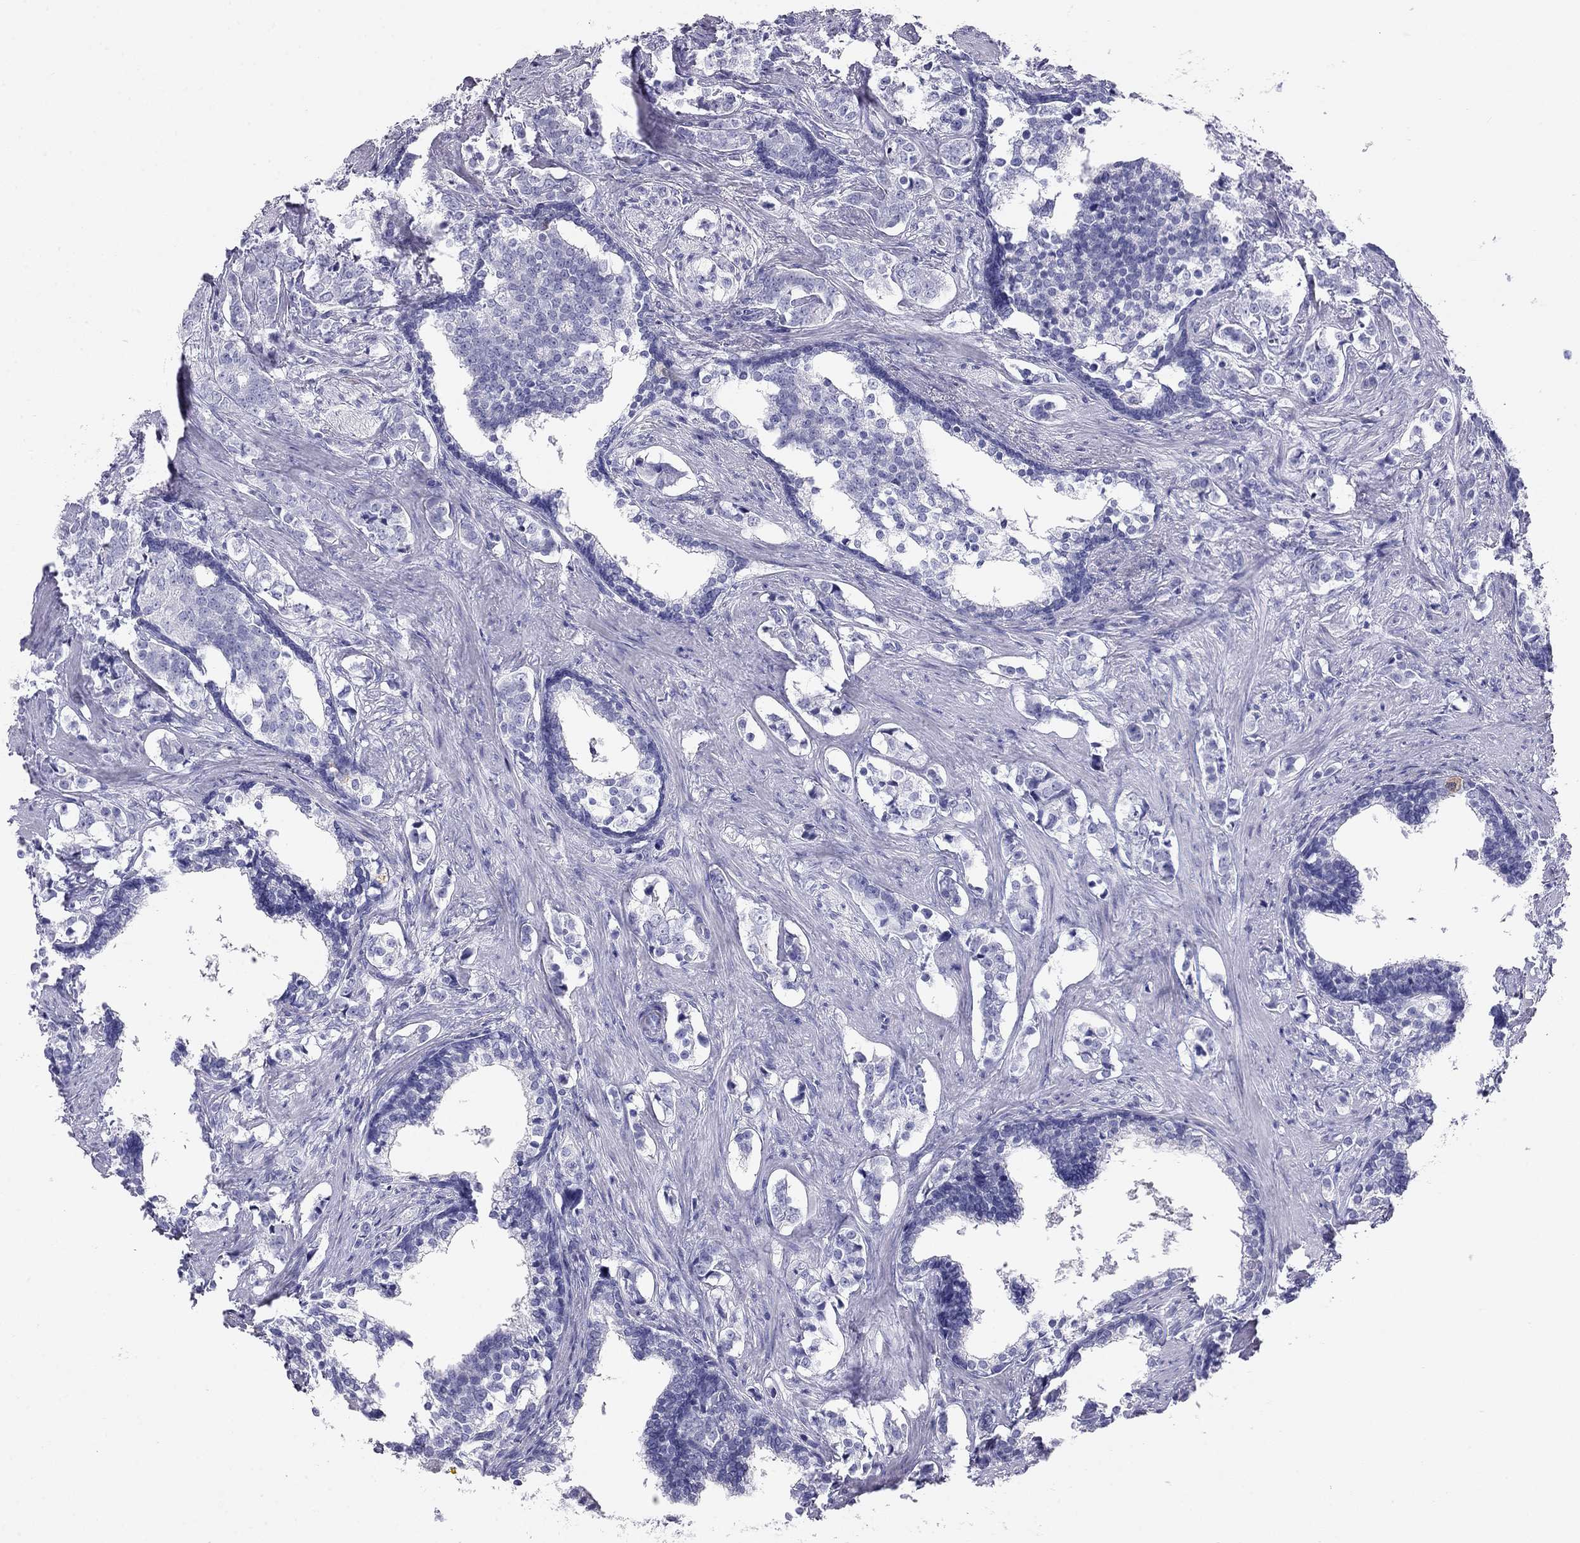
{"staining": {"intensity": "negative", "quantity": "none", "location": "none"}, "tissue": "prostate cancer", "cell_type": "Tumor cells", "image_type": "cancer", "snomed": [{"axis": "morphology", "description": "Adenocarcinoma, NOS"}, {"axis": "topography", "description": "Prostate and seminal vesicle, NOS"}], "caption": "The image displays no significant expression in tumor cells of prostate adenocarcinoma.", "gene": "KLRG1", "patient": {"sex": "male", "age": 63}}